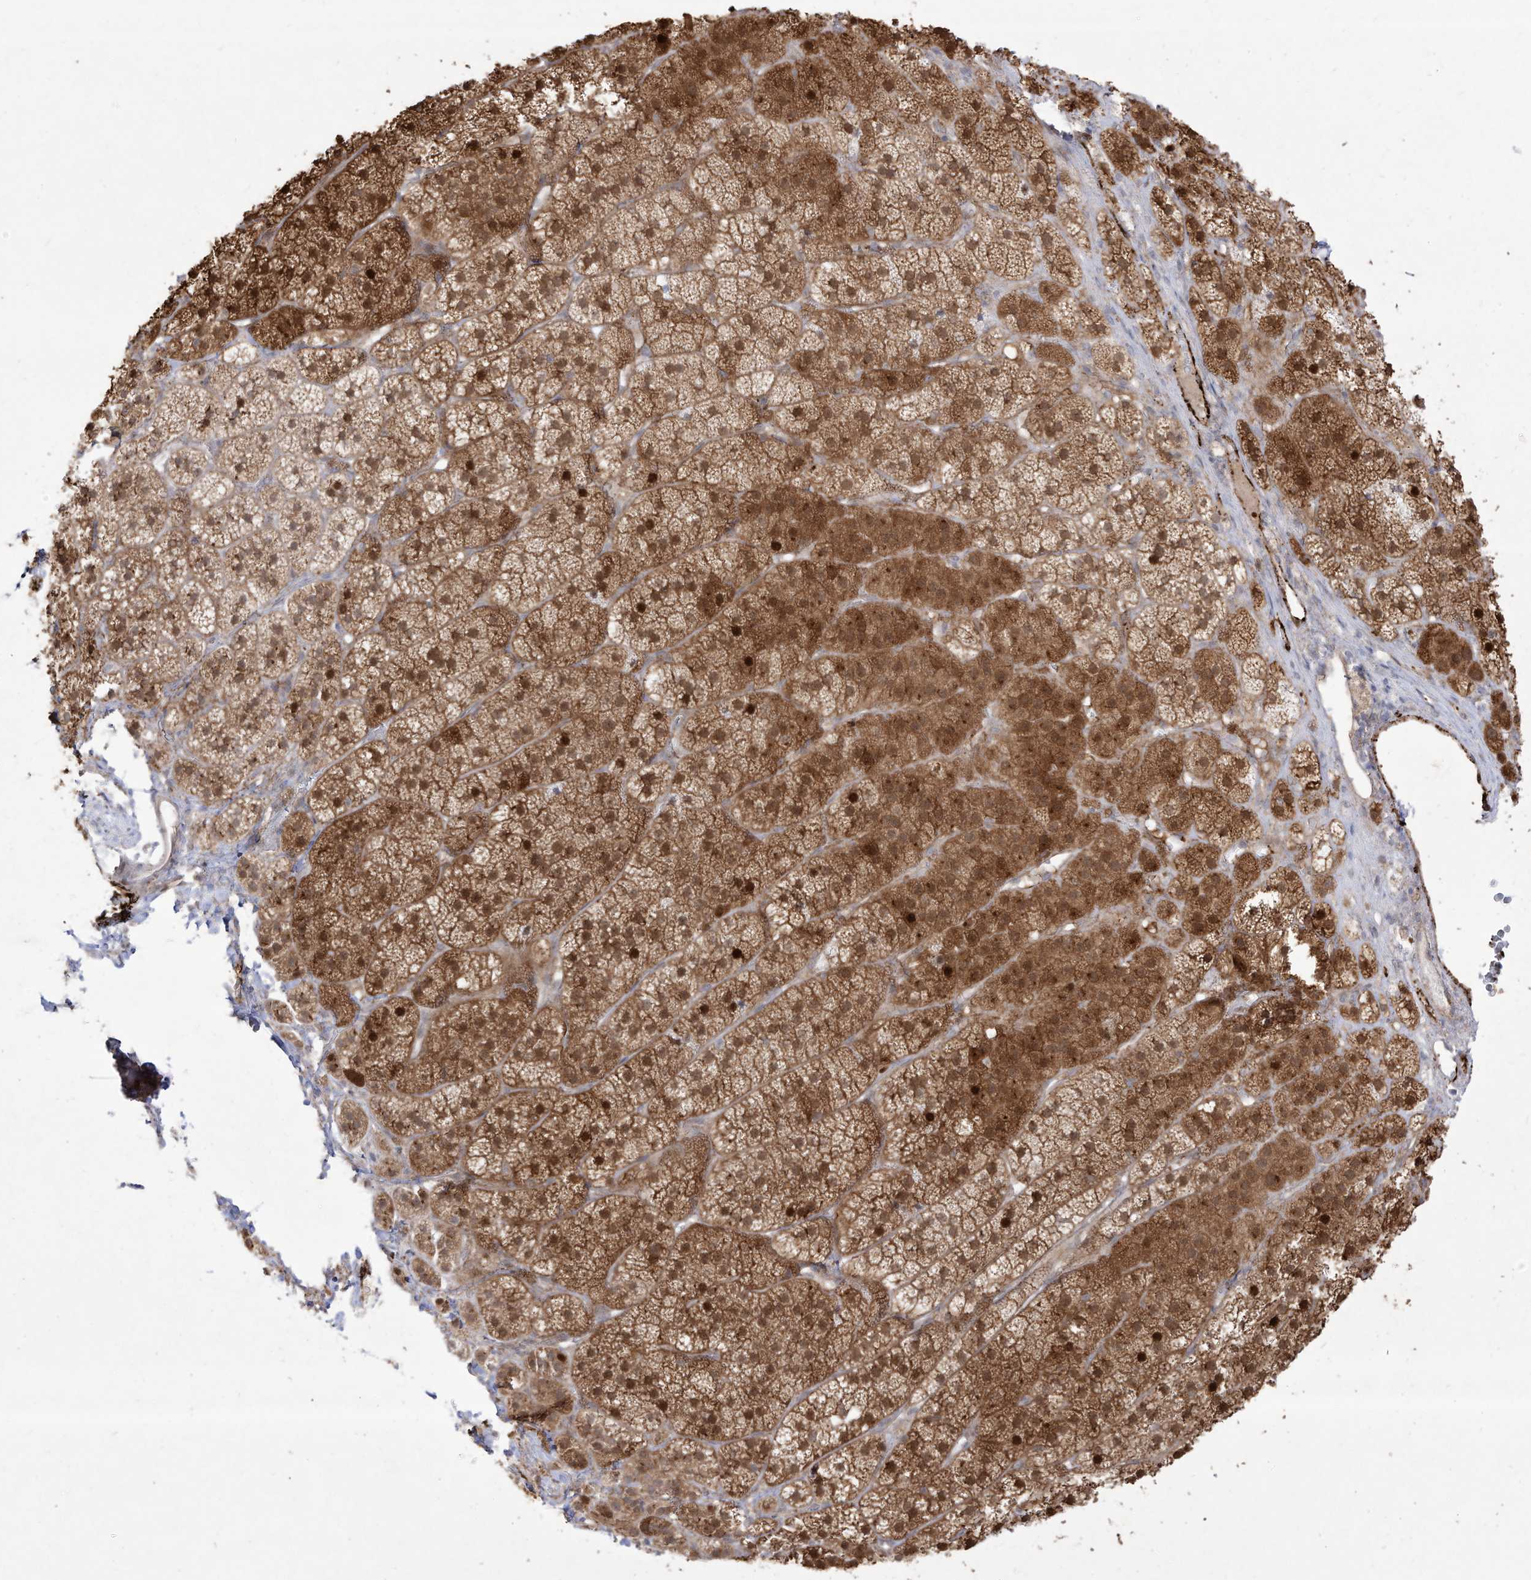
{"staining": {"intensity": "strong", "quantity": ">75%", "location": "cytoplasmic/membranous,nuclear"}, "tissue": "adrenal gland", "cell_type": "Glandular cells", "image_type": "normal", "snomed": [{"axis": "morphology", "description": "Normal tissue, NOS"}, {"axis": "topography", "description": "Adrenal gland"}], "caption": "Adrenal gland stained for a protein reveals strong cytoplasmic/membranous,nuclear positivity in glandular cells. (DAB (3,3'-diaminobenzidine) IHC, brown staining for protein, blue staining for nuclei).", "gene": "ZGRF1", "patient": {"sex": "female", "age": 44}}